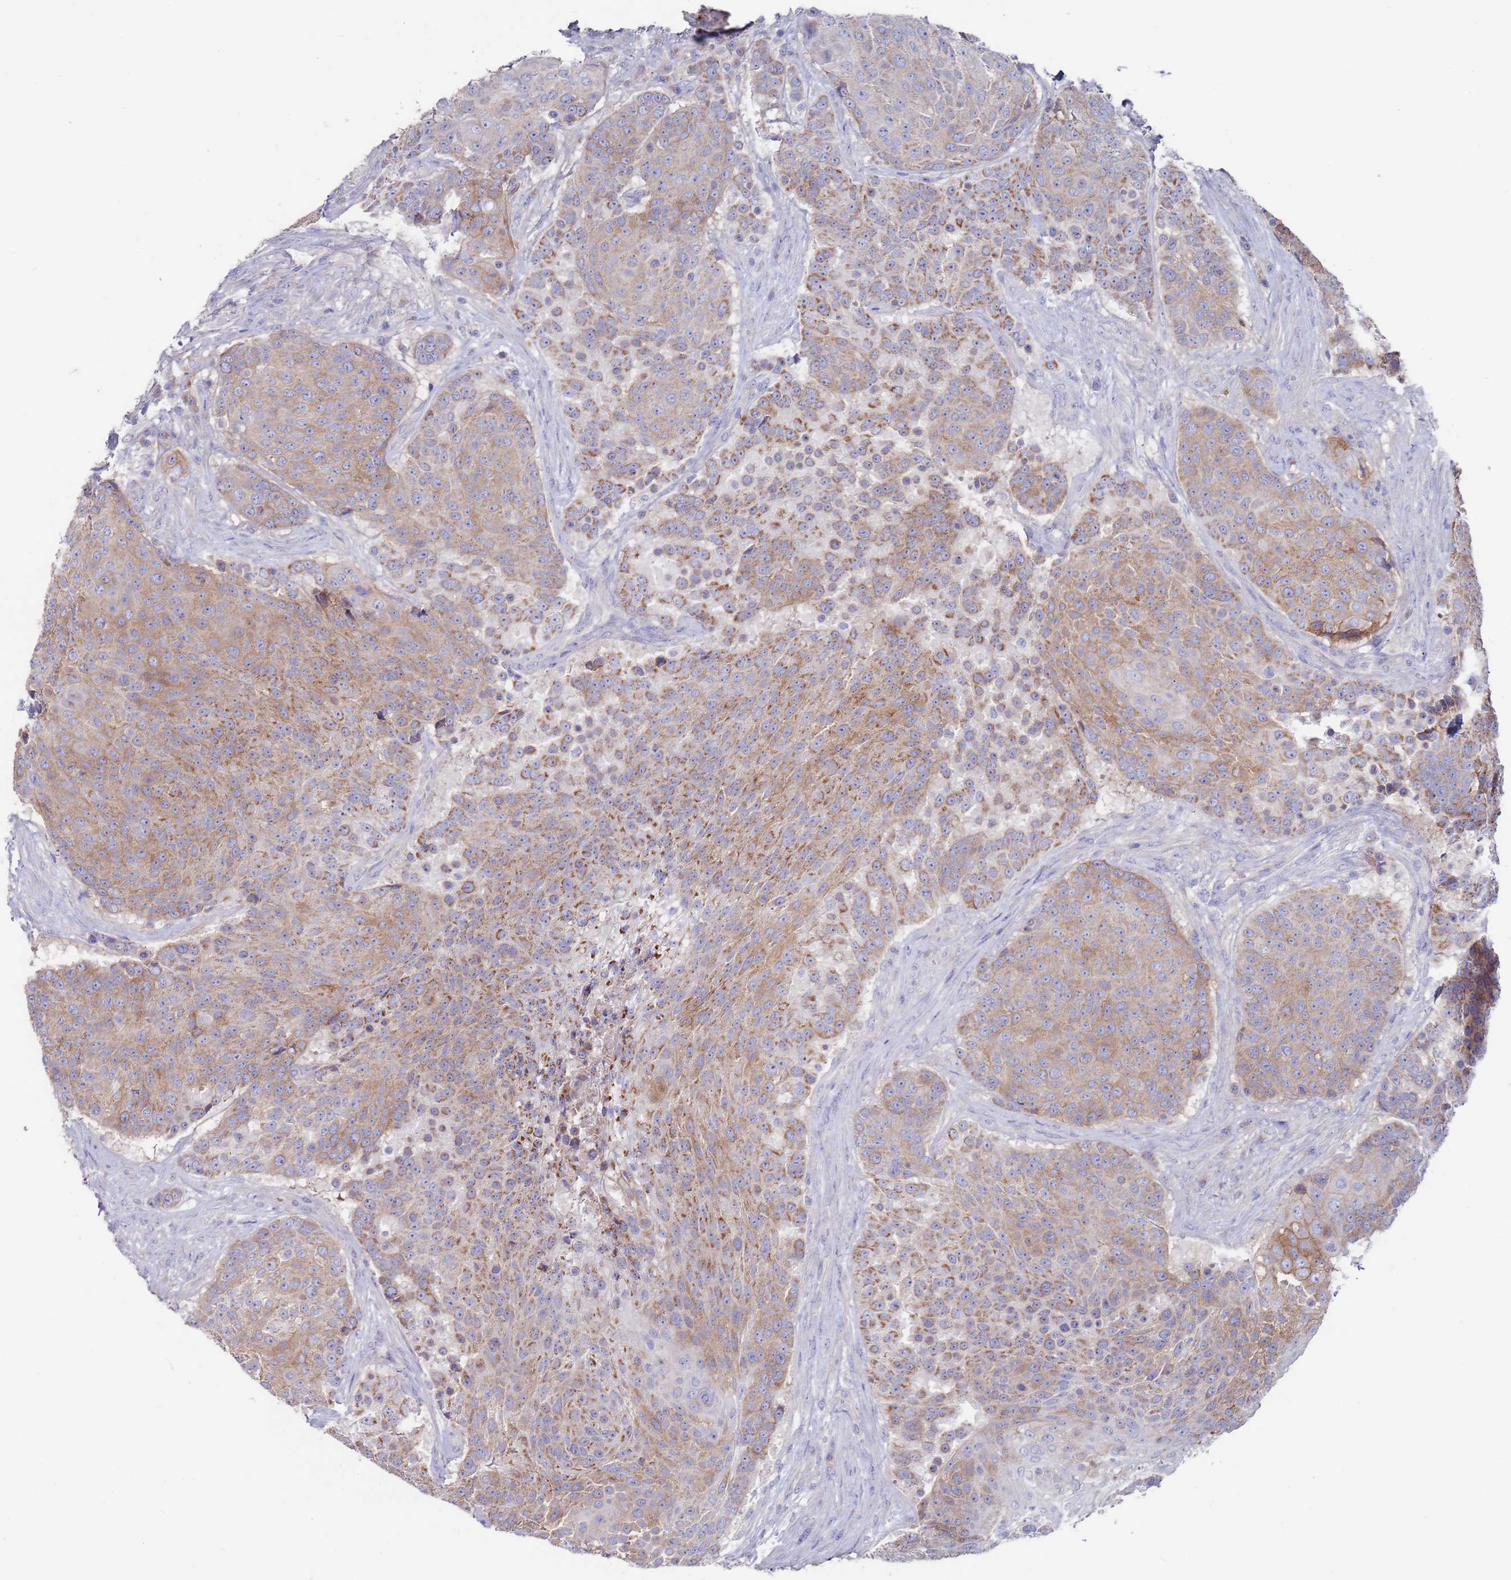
{"staining": {"intensity": "moderate", "quantity": "25%-75%", "location": "cytoplasmic/membranous"}, "tissue": "urothelial cancer", "cell_type": "Tumor cells", "image_type": "cancer", "snomed": [{"axis": "morphology", "description": "Urothelial carcinoma, High grade"}, {"axis": "topography", "description": "Urinary bladder"}], "caption": "Human high-grade urothelial carcinoma stained with a protein marker reveals moderate staining in tumor cells.", "gene": "KRTCAP3", "patient": {"sex": "female", "age": 63}}